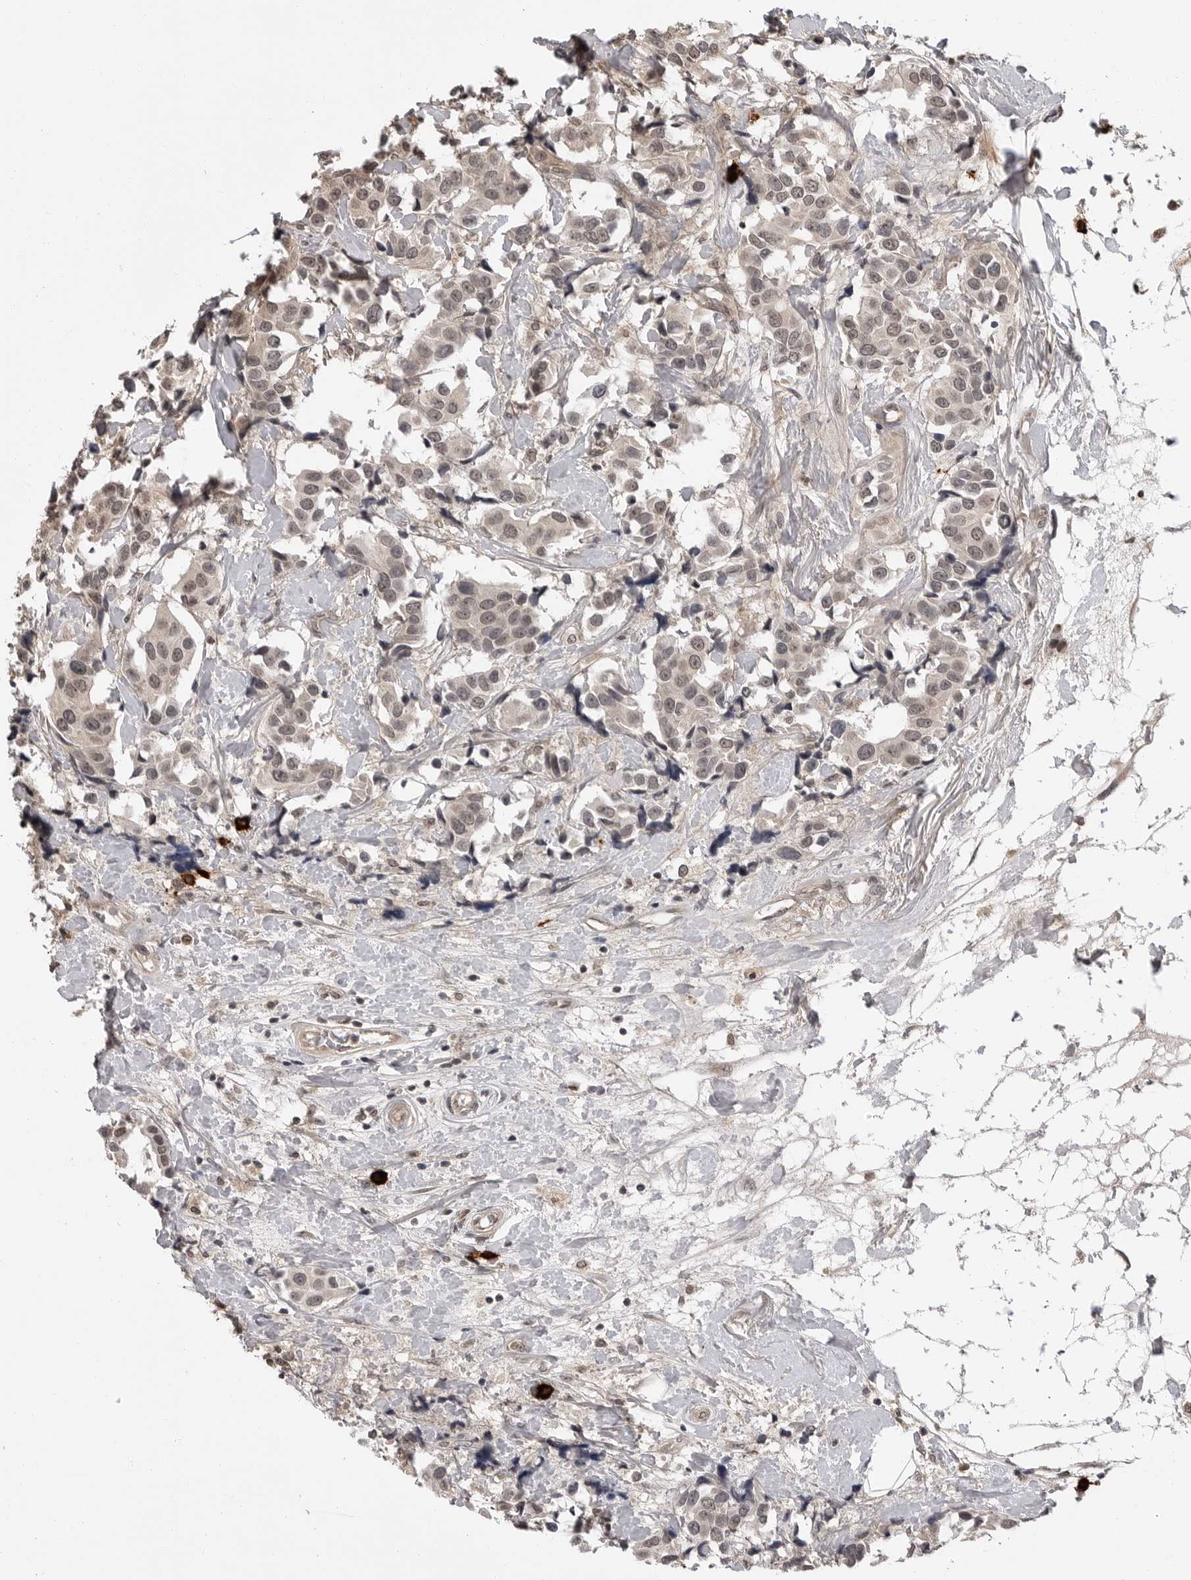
{"staining": {"intensity": "weak", "quantity": "25%-75%", "location": "nuclear"}, "tissue": "breast cancer", "cell_type": "Tumor cells", "image_type": "cancer", "snomed": [{"axis": "morphology", "description": "Normal tissue, NOS"}, {"axis": "morphology", "description": "Duct carcinoma"}, {"axis": "topography", "description": "Breast"}], "caption": "This is an image of IHC staining of invasive ductal carcinoma (breast), which shows weak positivity in the nuclear of tumor cells.", "gene": "IL24", "patient": {"sex": "female", "age": 39}}